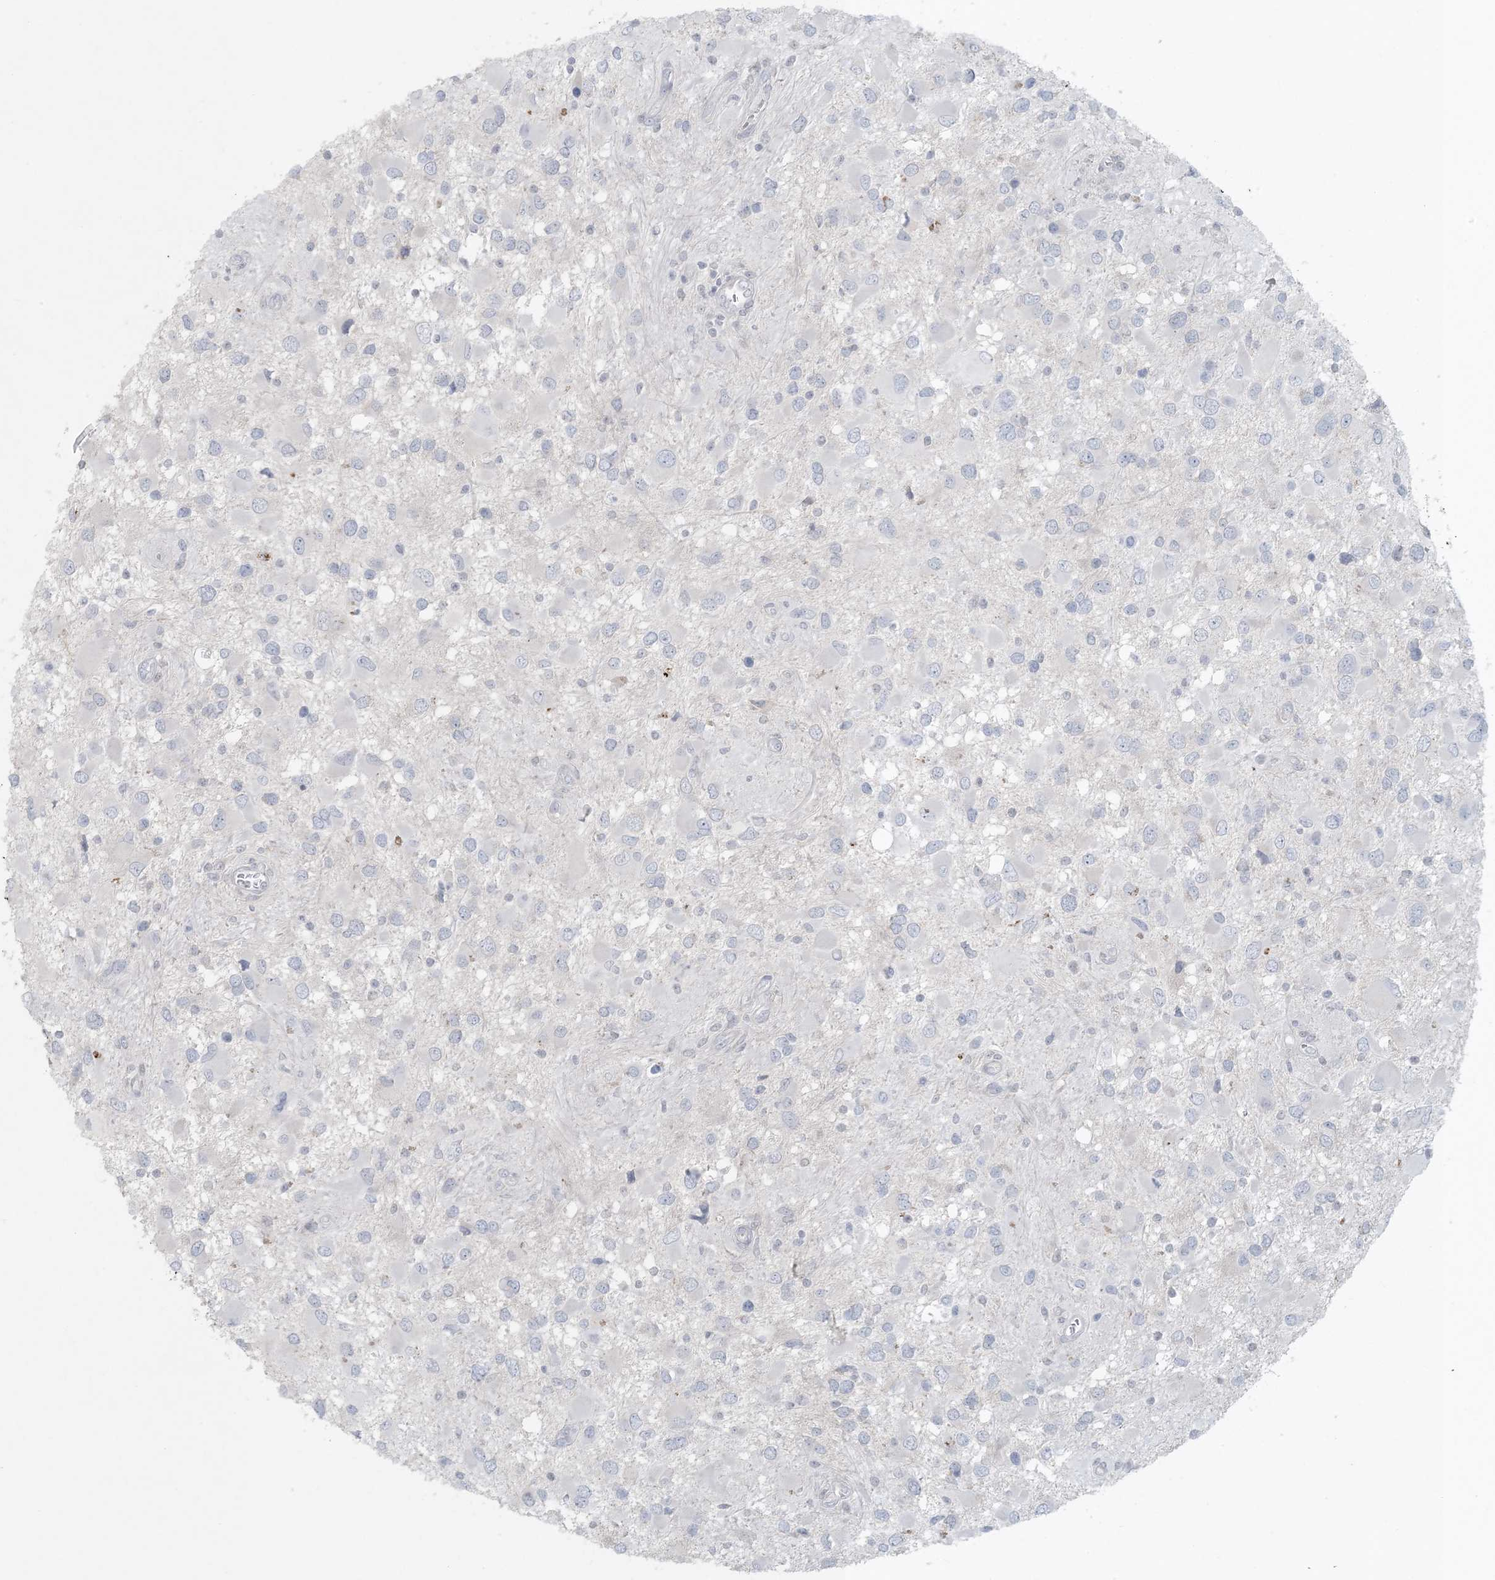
{"staining": {"intensity": "negative", "quantity": "none", "location": "none"}, "tissue": "glioma", "cell_type": "Tumor cells", "image_type": "cancer", "snomed": [{"axis": "morphology", "description": "Glioma, malignant, High grade"}, {"axis": "topography", "description": "Brain"}], "caption": "A high-resolution histopathology image shows IHC staining of glioma, which demonstrates no significant expression in tumor cells.", "gene": "CTDNEP1", "patient": {"sex": "male", "age": 53}}